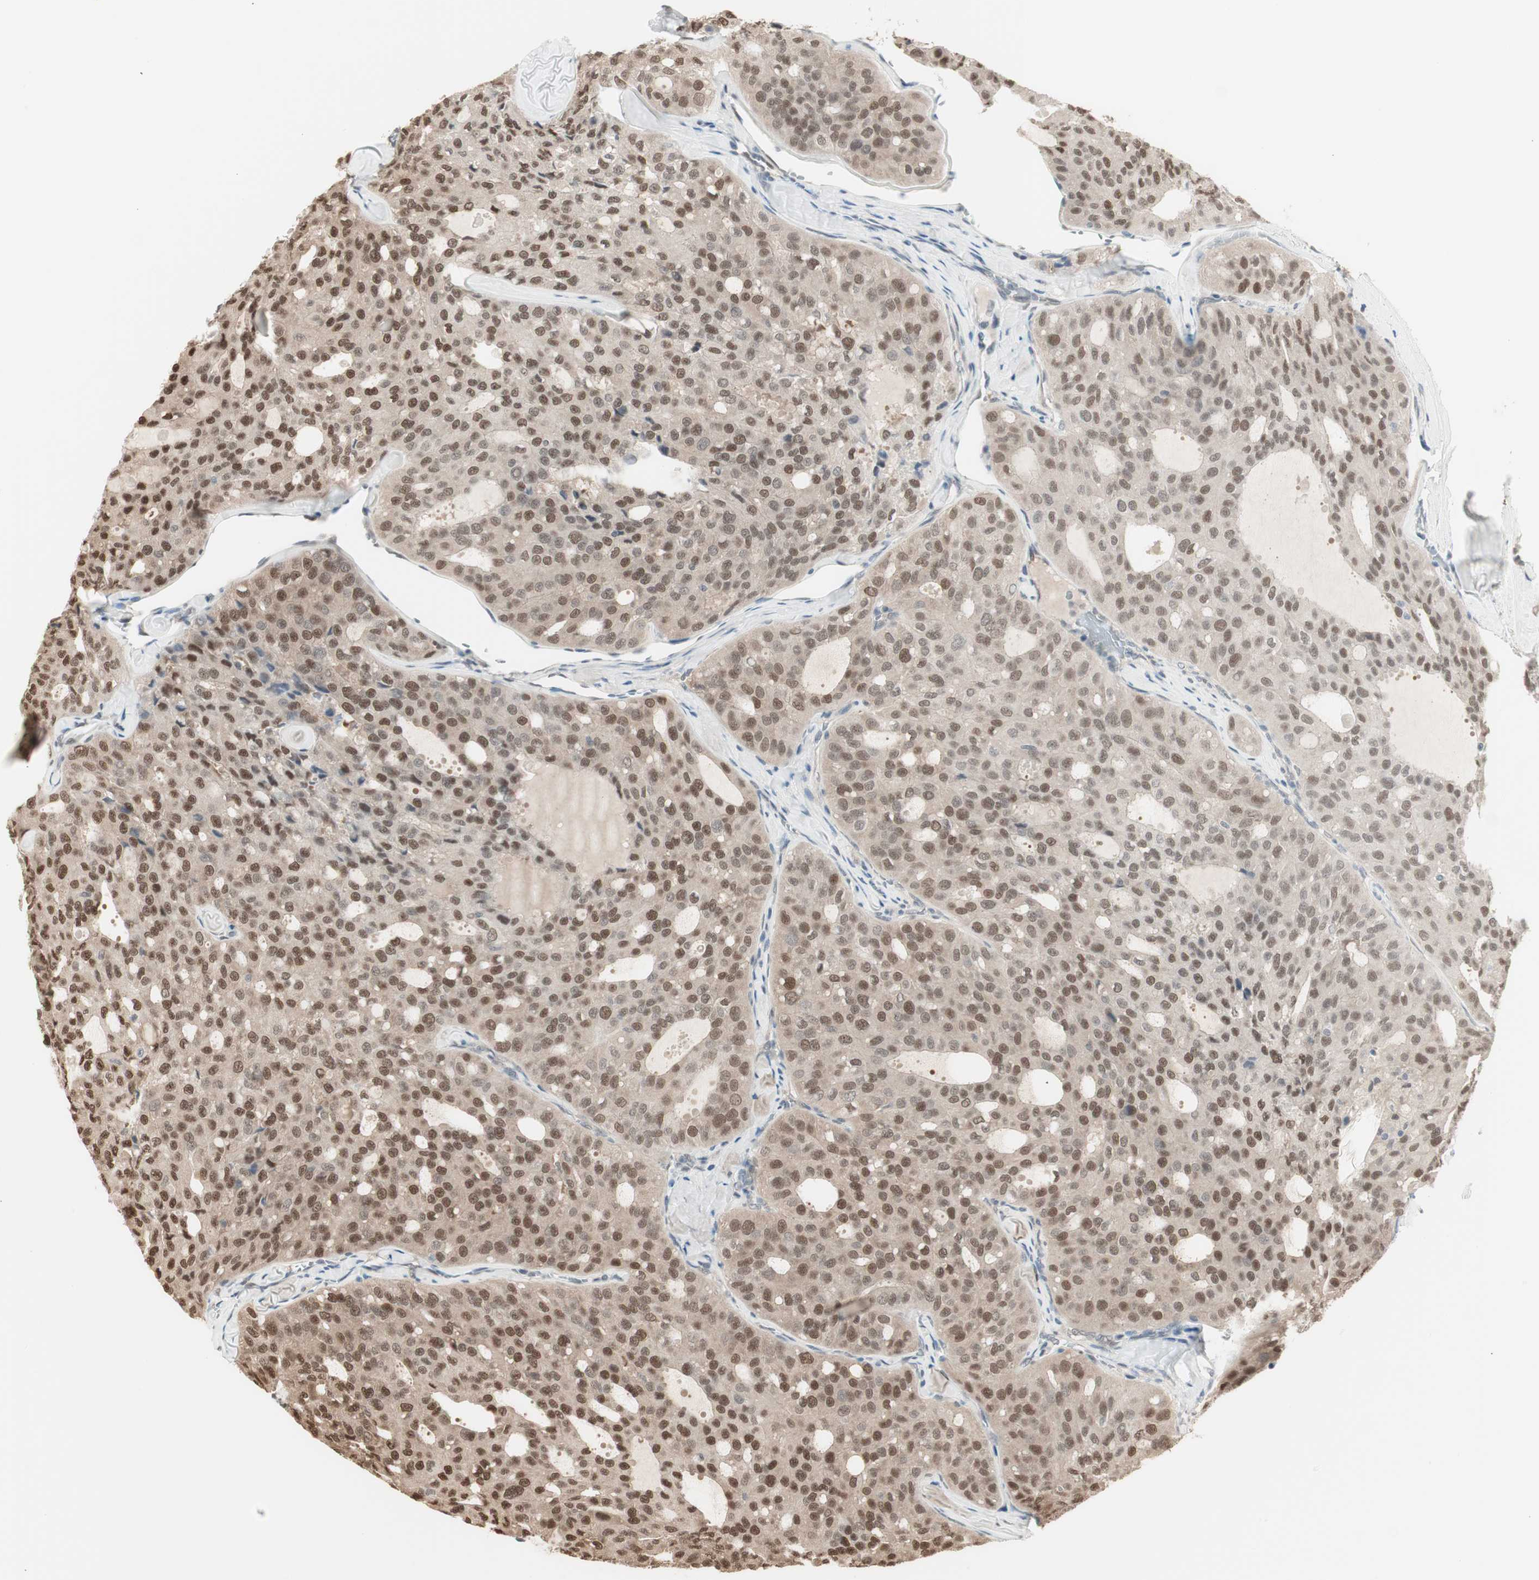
{"staining": {"intensity": "strong", "quantity": ">75%", "location": "cytoplasmic/membranous,nuclear"}, "tissue": "thyroid cancer", "cell_type": "Tumor cells", "image_type": "cancer", "snomed": [{"axis": "morphology", "description": "Follicular adenoma carcinoma, NOS"}, {"axis": "topography", "description": "Thyroid gland"}], "caption": "Strong cytoplasmic/membranous and nuclear staining for a protein is present in about >75% of tumor cells of thyroid cancer using immunohistochemistry.", "gene": "LONP2", "patient": {"sex": "male", "age": 75}}